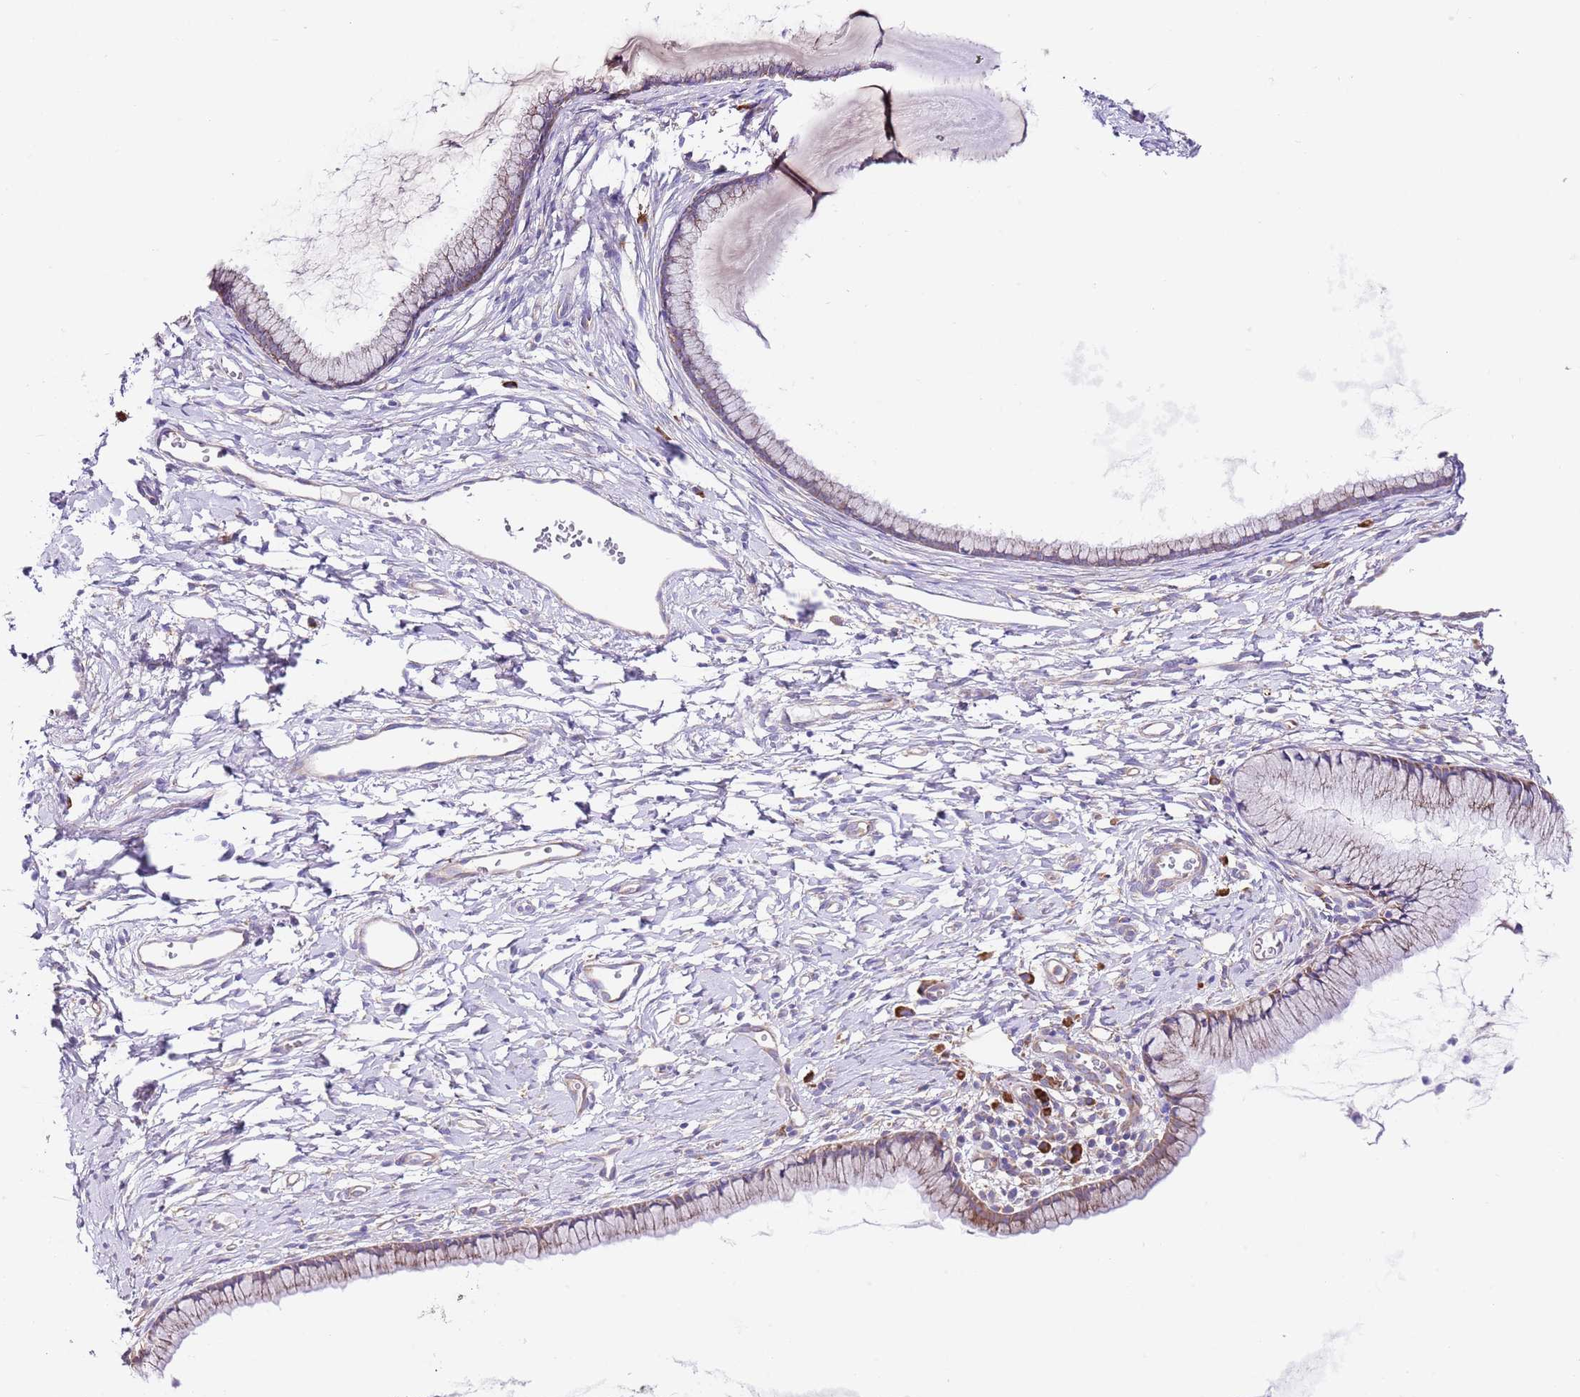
{"staining": {"intensity": "moderate", "quantity": "<25%", "location": "cytoplasmic/membranous"}, "tissue": "cervix", "cell_type": "Glandular cells", "image_type": "normal", "snomed": [{"axis": "morphology", "description": "Normal tissue, NOS"}, {"axis": "topography", "description": "Cervix"}], "caption": "Normal cervix demonstrates moderate cytoplasmic/membranous expression in about <25% of glandular cells, visualized by immunohistochemistry.", "gene": "RPS10", "patient": {"sex": "female", "age": 40}}